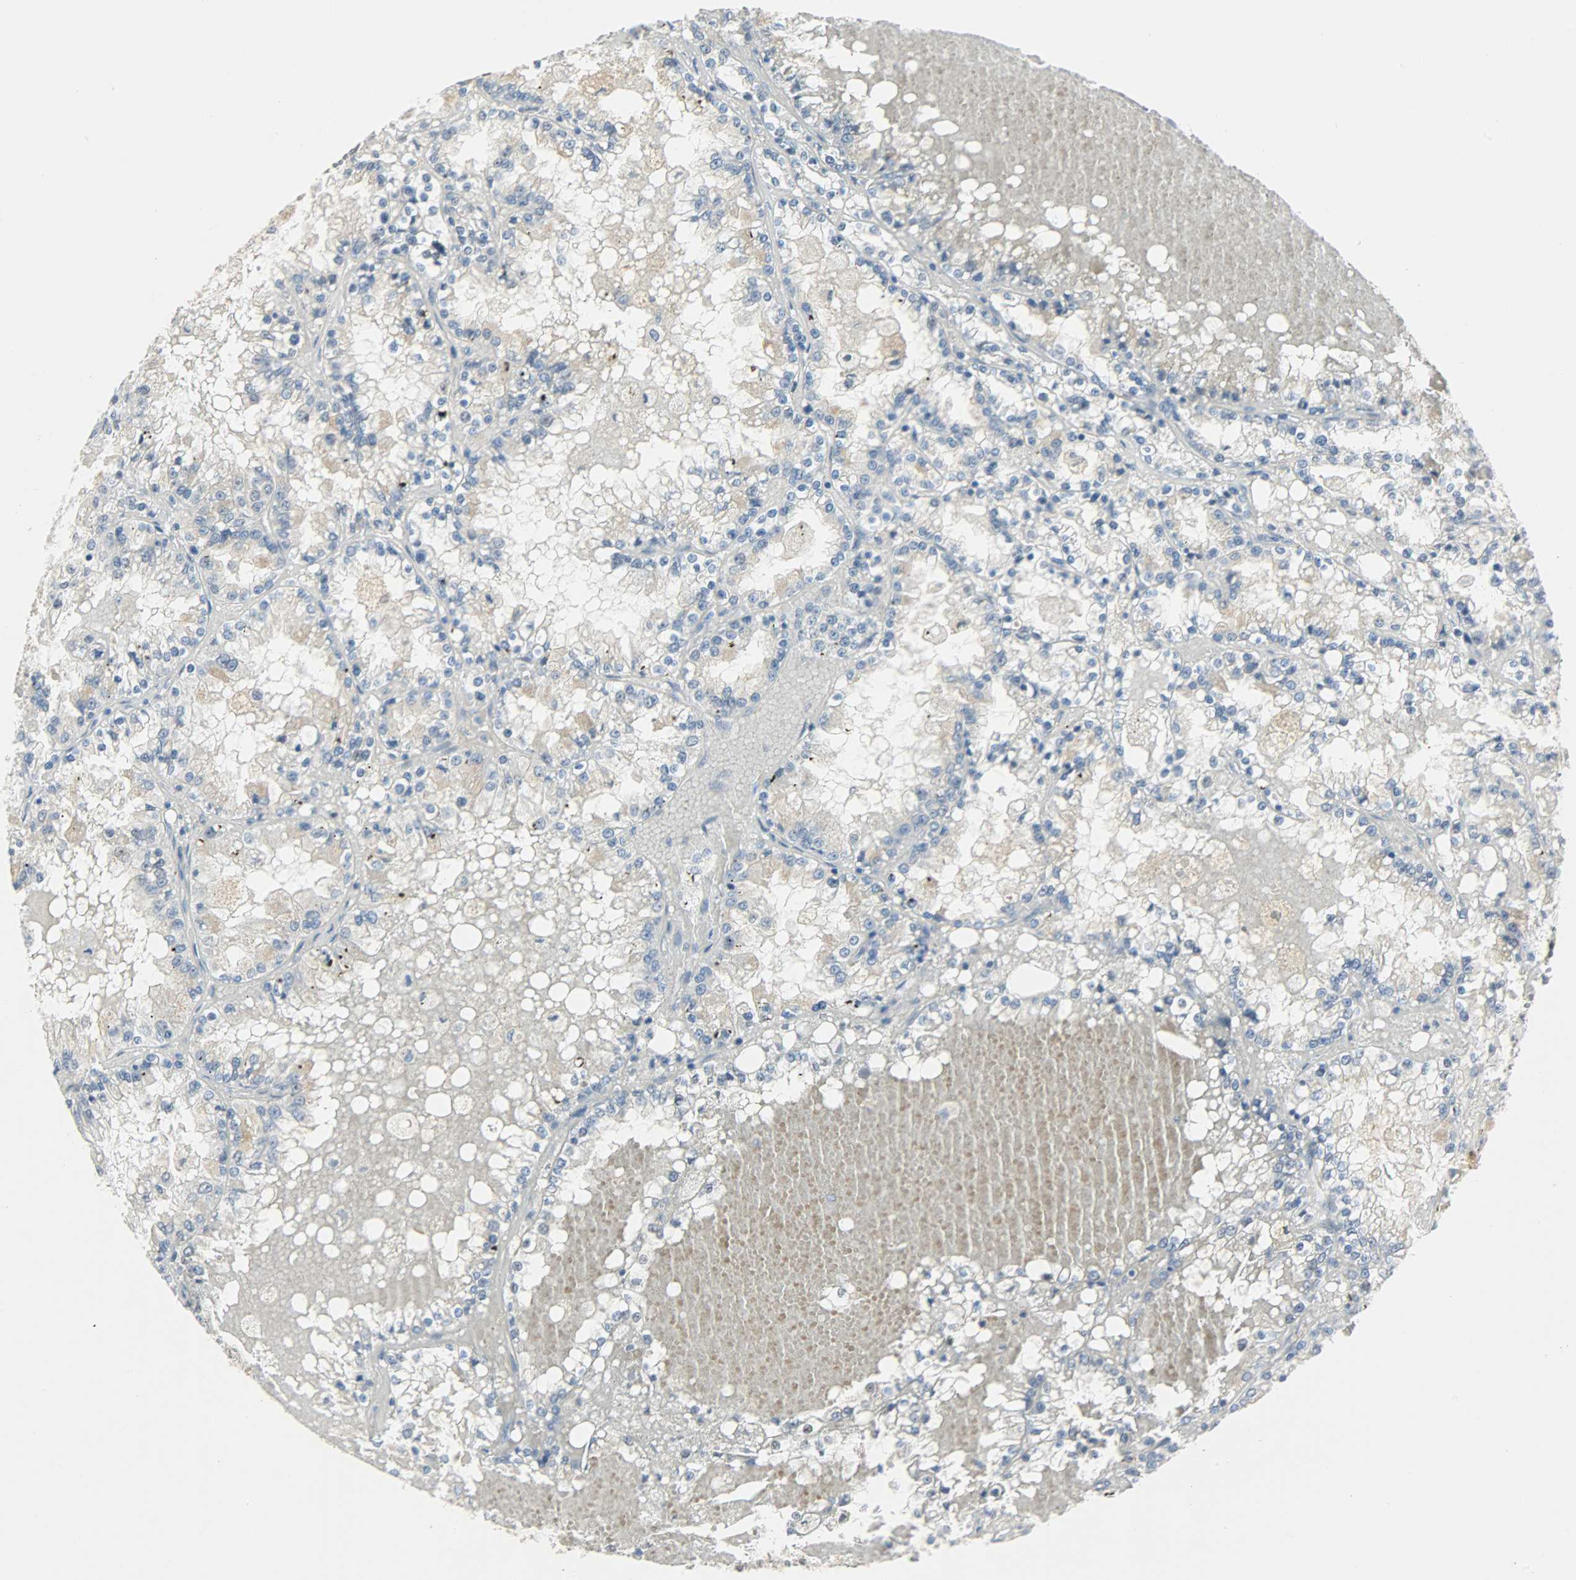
{"staining": {"intensity": "negative", "quantity": "none", "location": "none"}, "tissue": "renal cancer", "cell_type": "Tumor cells", "image_type": "cancer", "snomed": [{"axis": "morphology", "description": "Adenocarcinoma, NOS"}, {"axis": "topography", "description": "Kidney"}], "caption": "Tumor cells show no significant staining in adenocarcinoma (renal).", "gene": "PPARG", "patient": {"sex": "female", "age": 56}}